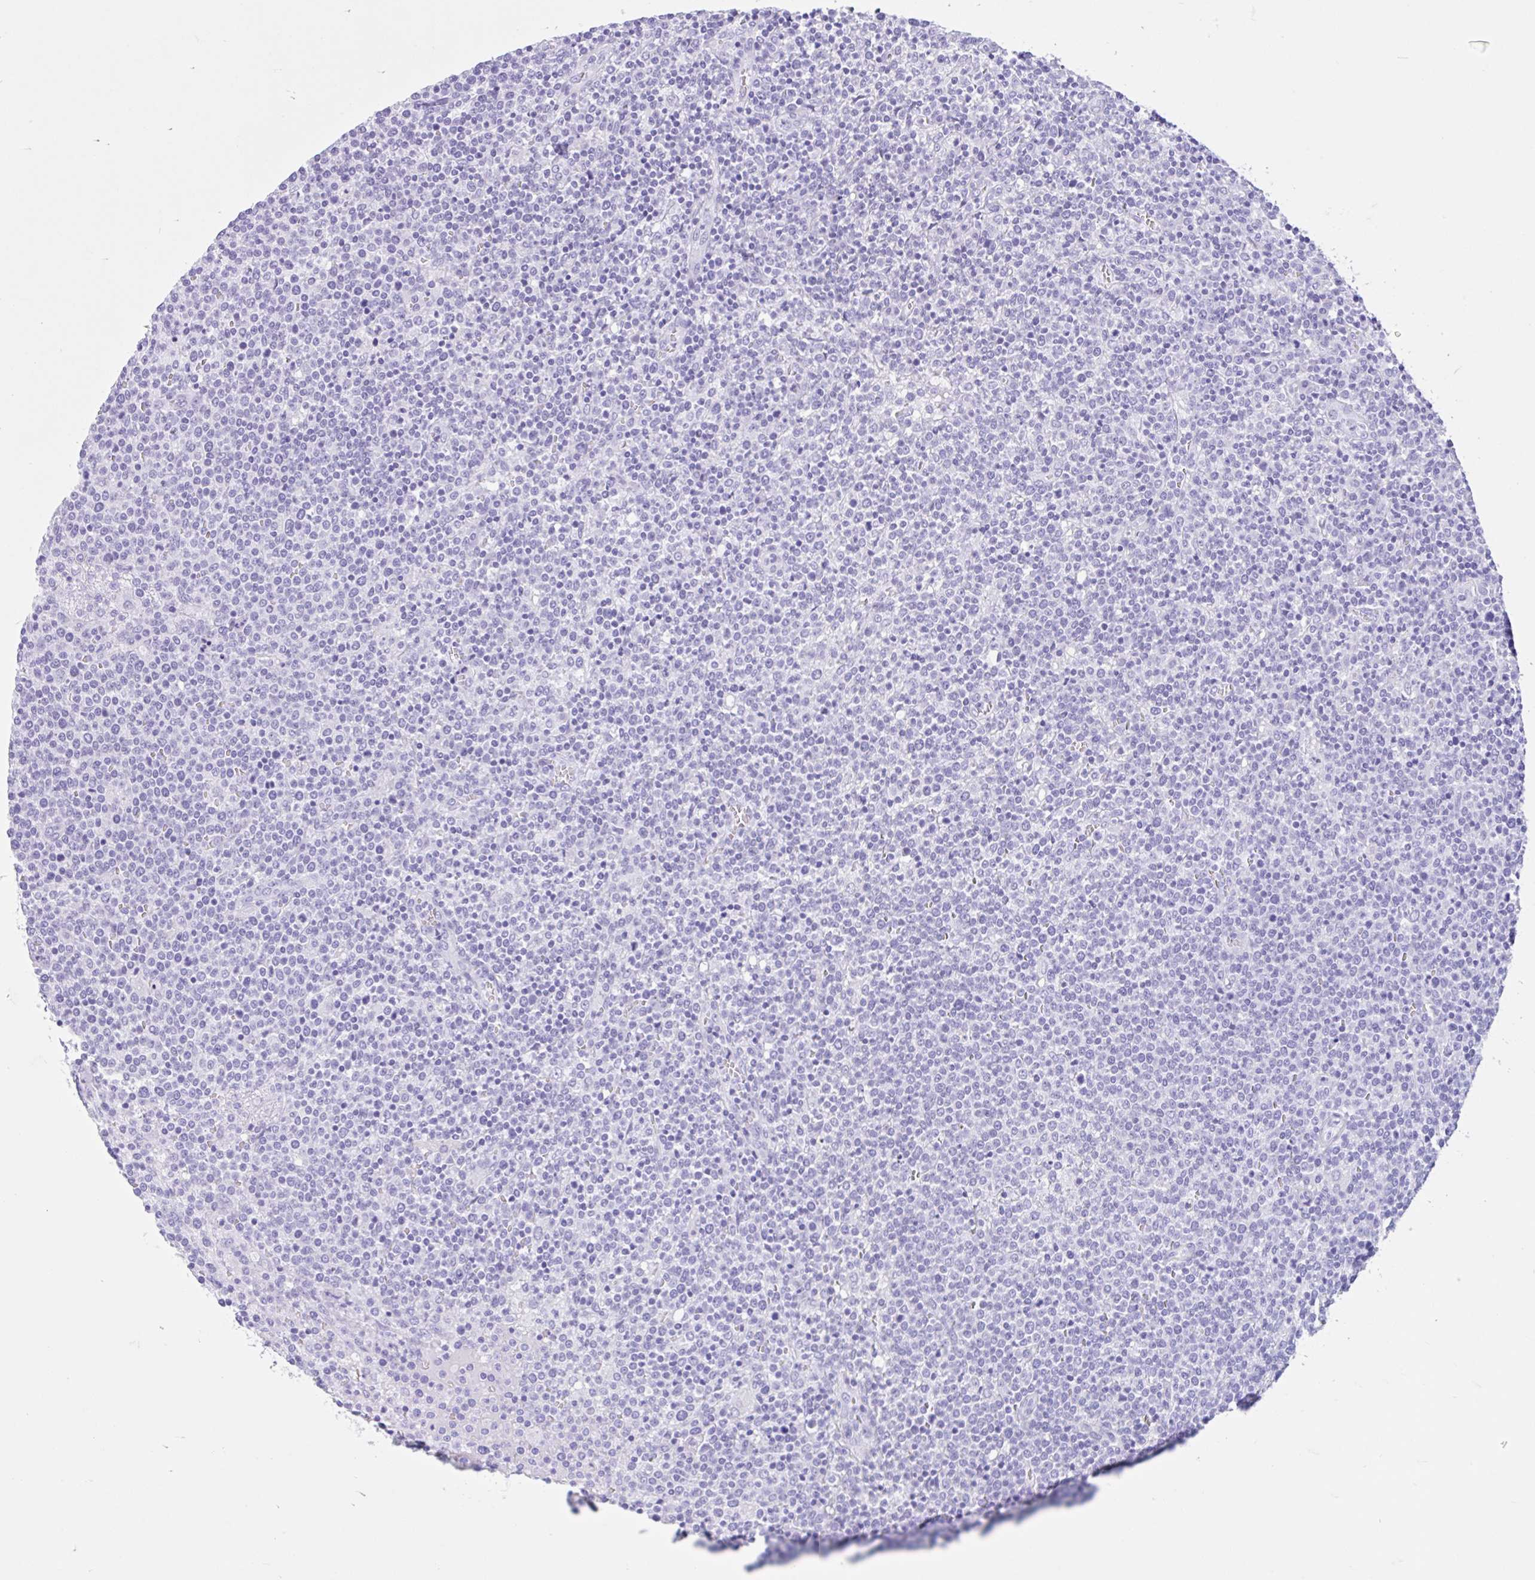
{"staining": {"intensity": "negative", "quantity": "none", "location": "none"}, "tissue": "lymphoma", "cell_type": "Tumor cells", "image_type": "cancer", "snomed": [{"axis": "morphology", "description": "Malignant lymphoma, non-Hodgkin's type, High grade"}, {"axis": "topography", "description": "Lymph node"}], "caption": "IHC micrograph of neoplastic tissue: human lymphoma stained with DAB (3,3'-diaminobenzidine) shows no significant protein expression in tumor cells.", "gene": "IAPP", "patient": {"sex": "male", "age": 61}}